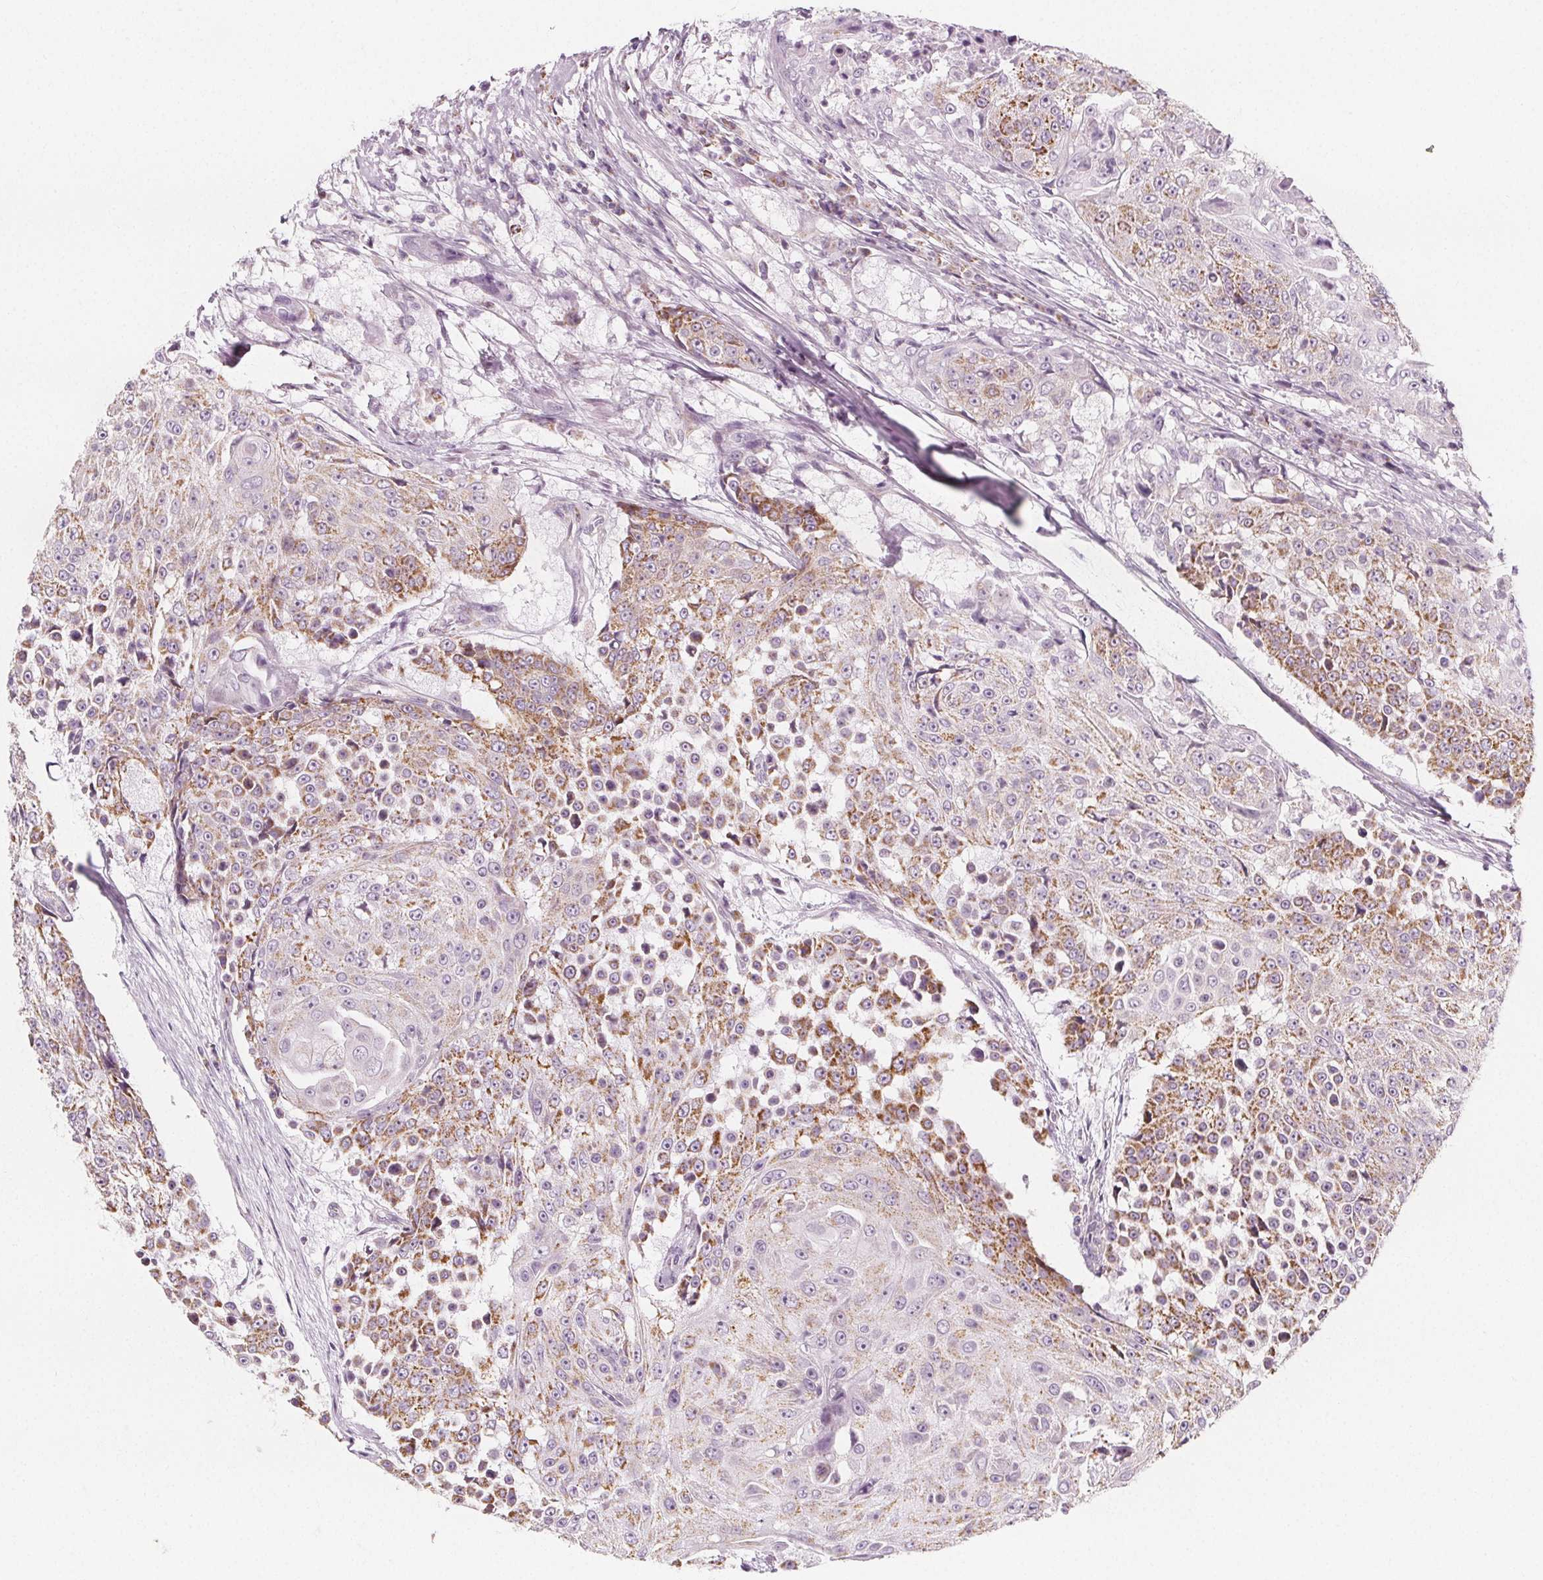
{"staining": {"intensity": "moderate", "quantity": "25%-75%", "location": "cytoplasmic/membranous"}, "tissue": "urothelial cancer", "cell_type": "Tumor cells", "image_type": "cancer", "snomed": [{"axis": "morphology", "description": "Urothelial carcinoma, High grade"}, {"axis": "topography", "description": "Urinary bladder"}], "caption": "Protein expression analysis of human high-grade urothelial carcinoma reveals moderate cytoplasmic/membranous positivity in about 25%-75% of tumor cells.", "gene": "IL17C", "patient": {"sex": "female", "age": 63}}